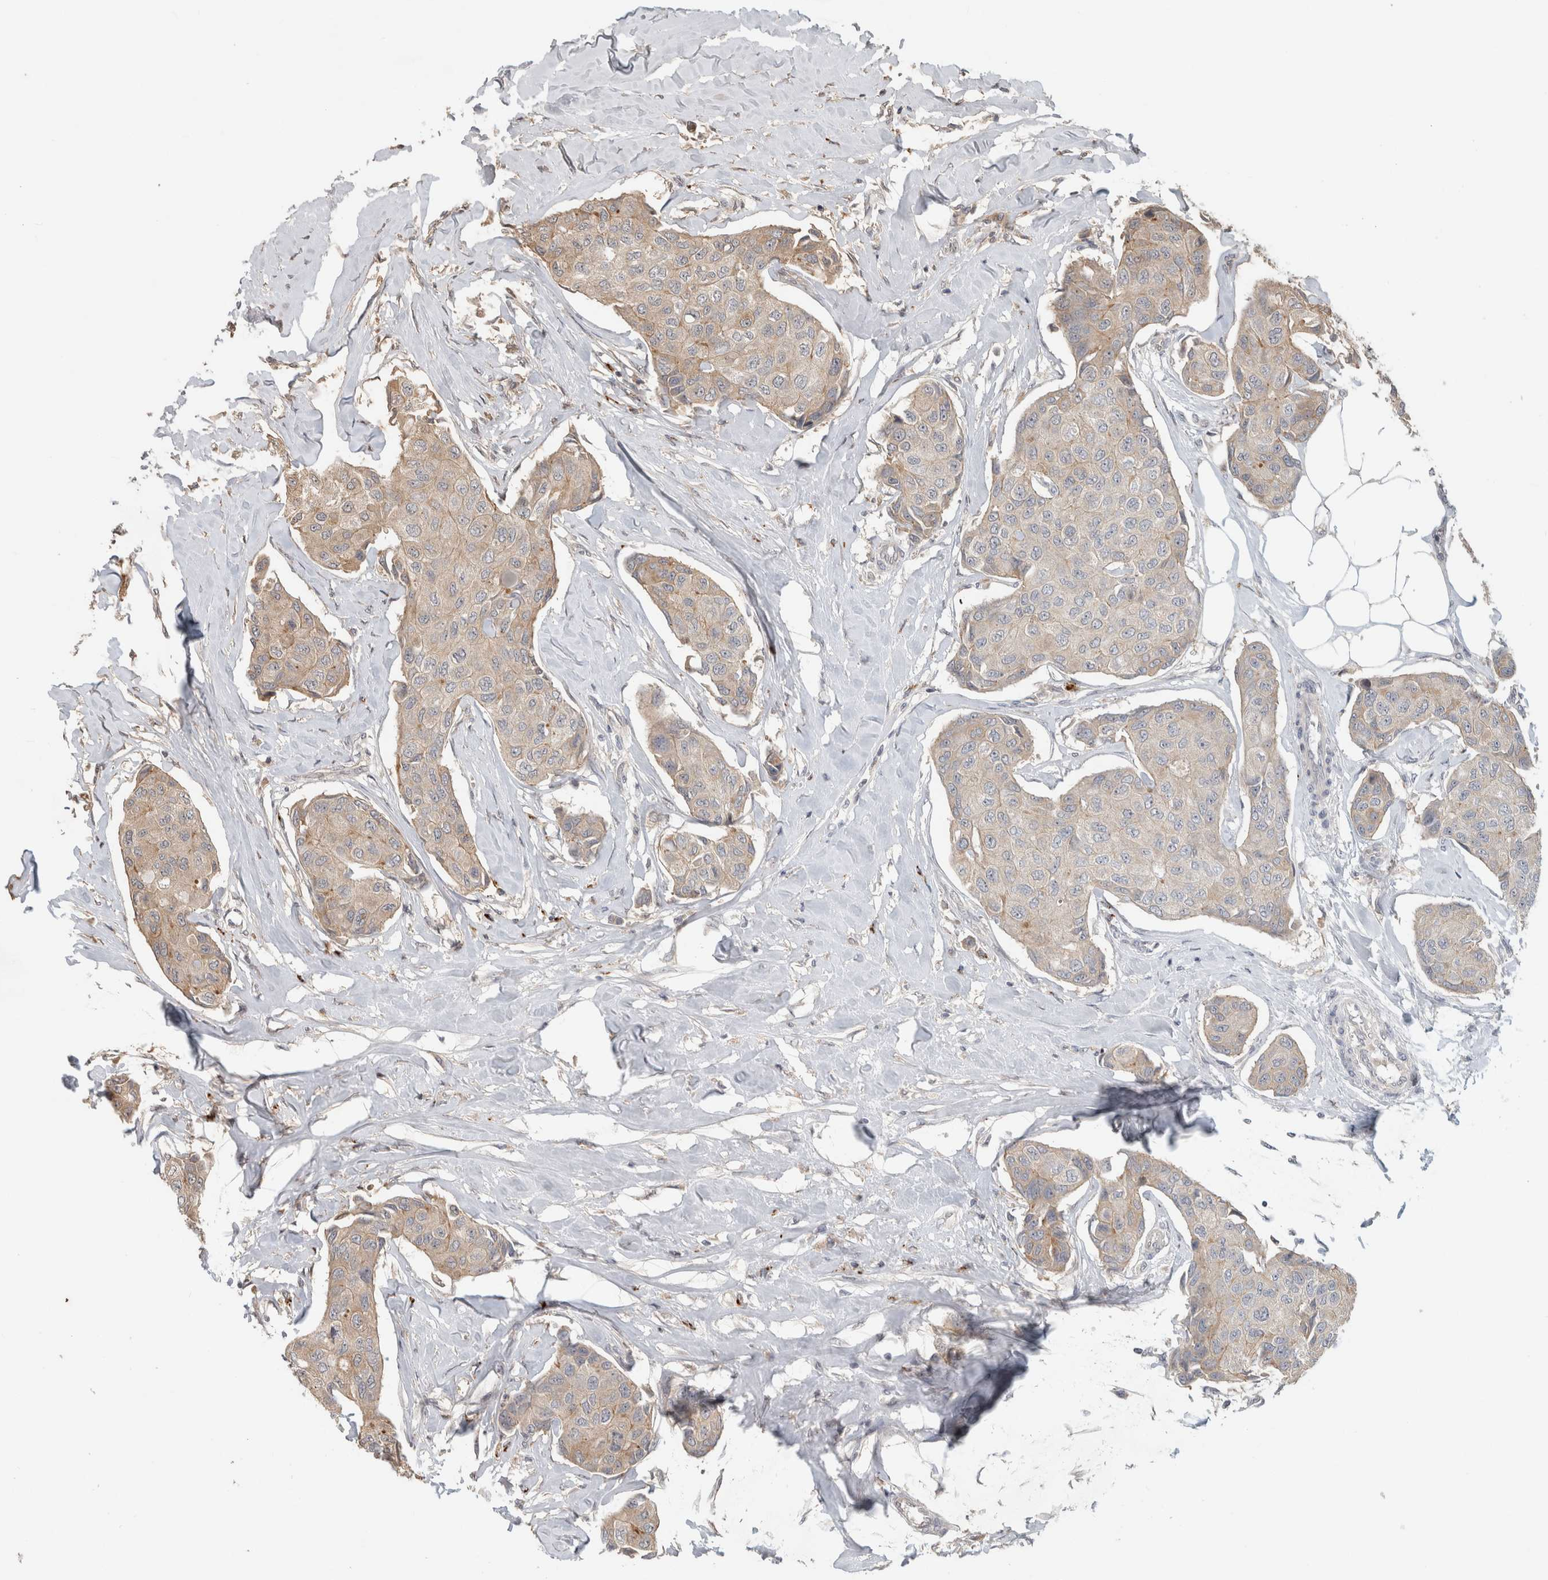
{"staining": {"intensity": "weak", "quantity": "25%-75%", "location": "cytoplasmic/membranous"}, "tissue": "breast cancer", "cell_type": "Tumor cells", "image_type": "cancer", "snomed": [{"axis": "morphology", "description": "Duct carcinoma"}, {"axis": "topography", "description": "Breast"}], "caption": "A photomicrograph of invasive ductal carcinoma (breast) stained for a protein displays weak cytoplasmic/membranous brown staining in tumor cells. (IHC, brightfield microscopy, high magnification).", "gene": "PITPNC1", "patient": {"sex": "female", "age": 80}}